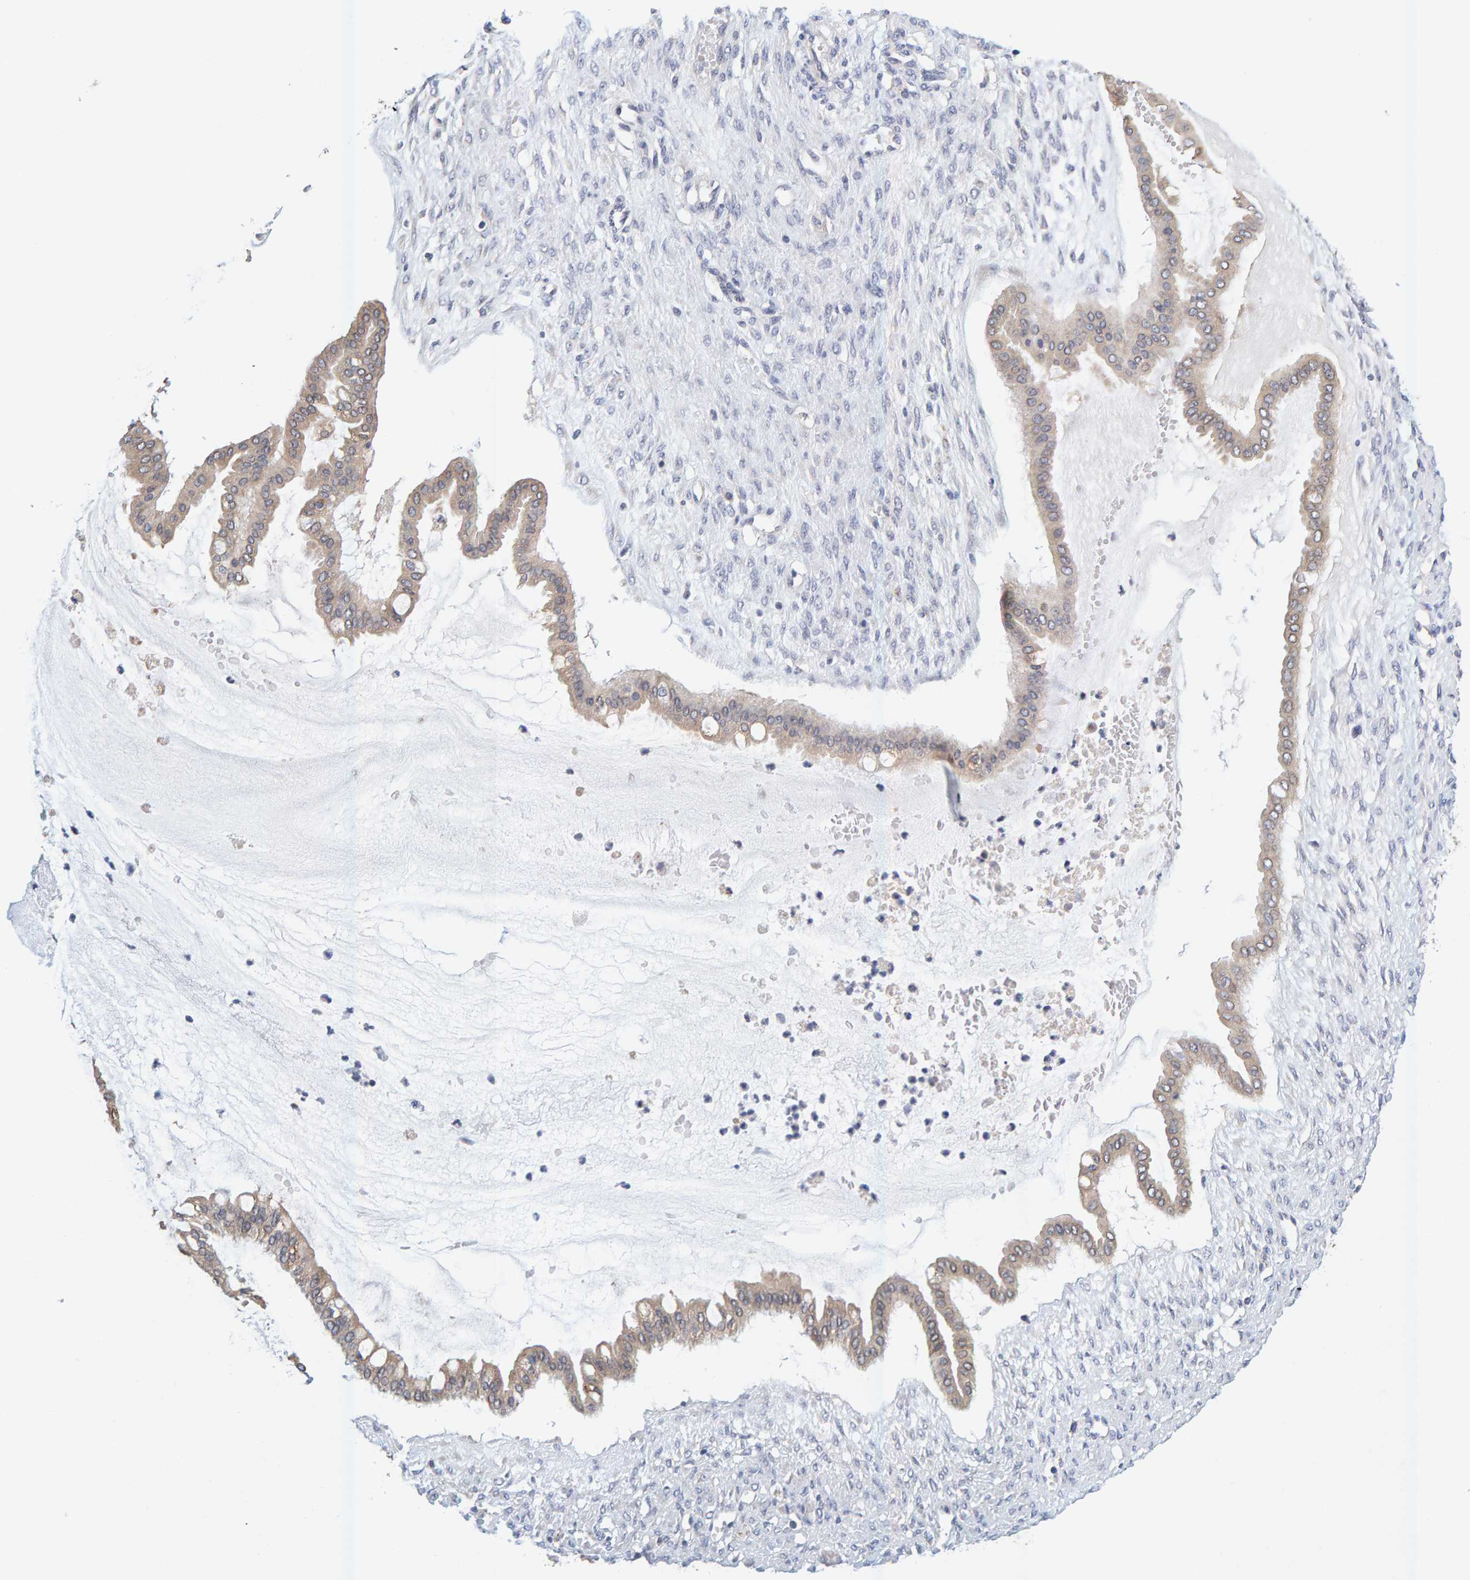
{"staining": {"intensity": "weak", "quantity": ">75%", "location": "cytoplasmic/membranous"}, "tissue": "ovarian cancer", "cell_type": "Tumor cells", "image_type": "cancer", "snomed": [{"axis": "morphology", "description": "Cystadenocarcinoma, mucinous, NOS"}, {"axis": "topography", "description": "Ovary"}], "caption": "Immunohistochemistry photomicrograph of ovarian cancer stained for a protein (brown), which reveals low levels of weak cytoplasmic/membranous positivity in approximately >75% of tumor cells.", "gene": "SGPL1", "patient": {"sex": "female", "age": 73}}